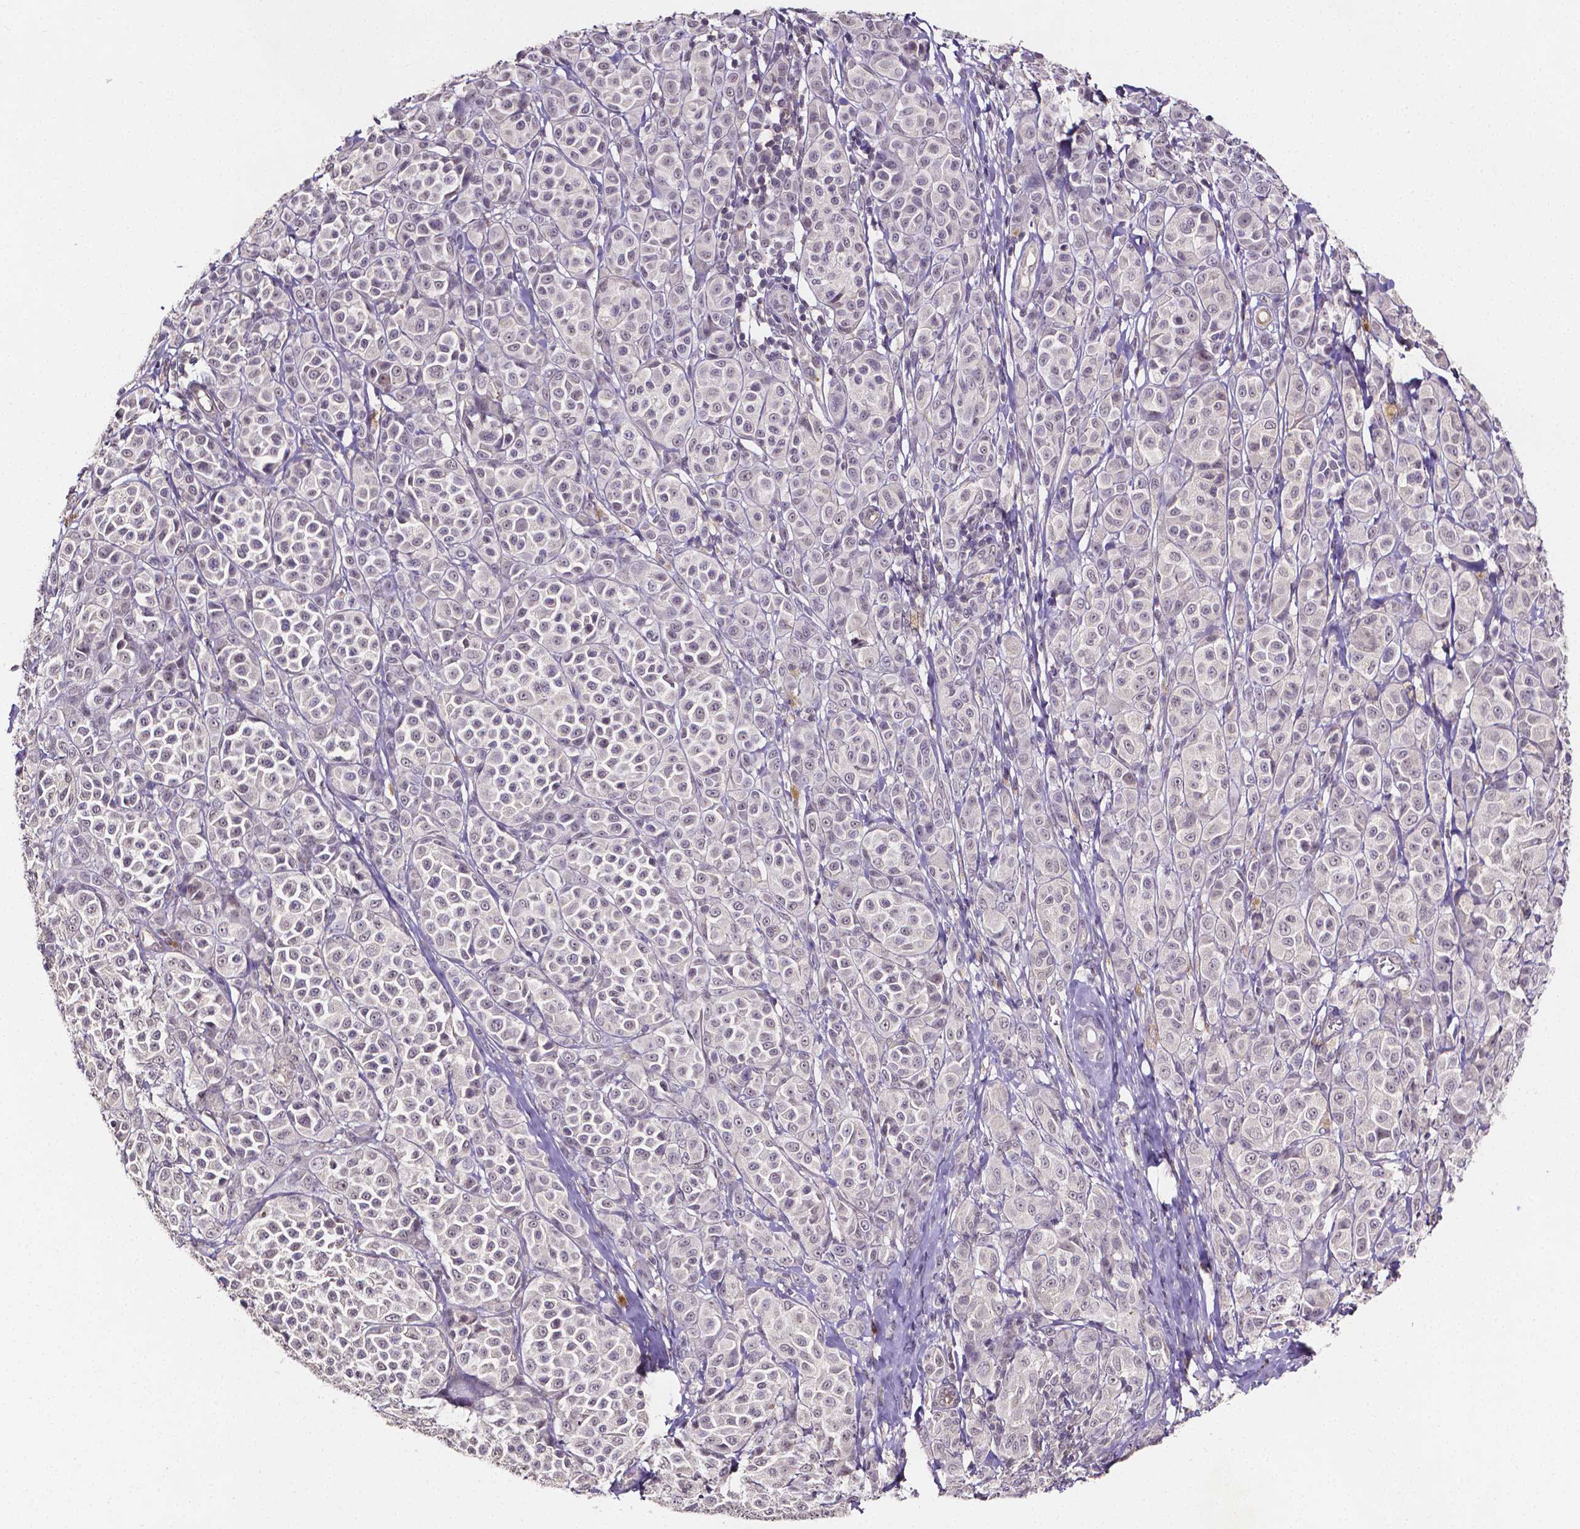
{"staining": {"intensity": "negative", "quantity": "none", "location": "none"}, "tissue": "melanoma", "cell_type": "Tumor cells", "image_type": "cancer", "snomed": [{"axis": "morphology", "description": "Malignant melanoma, NOS"}, {"axis": "topography", "description": "Skin"}], "caption": "Protein analysis of malignant melanoma displays no significant staining in tumor cells.", "gene": "NRGN", "patient": {"sex": "male", "age": 89}}